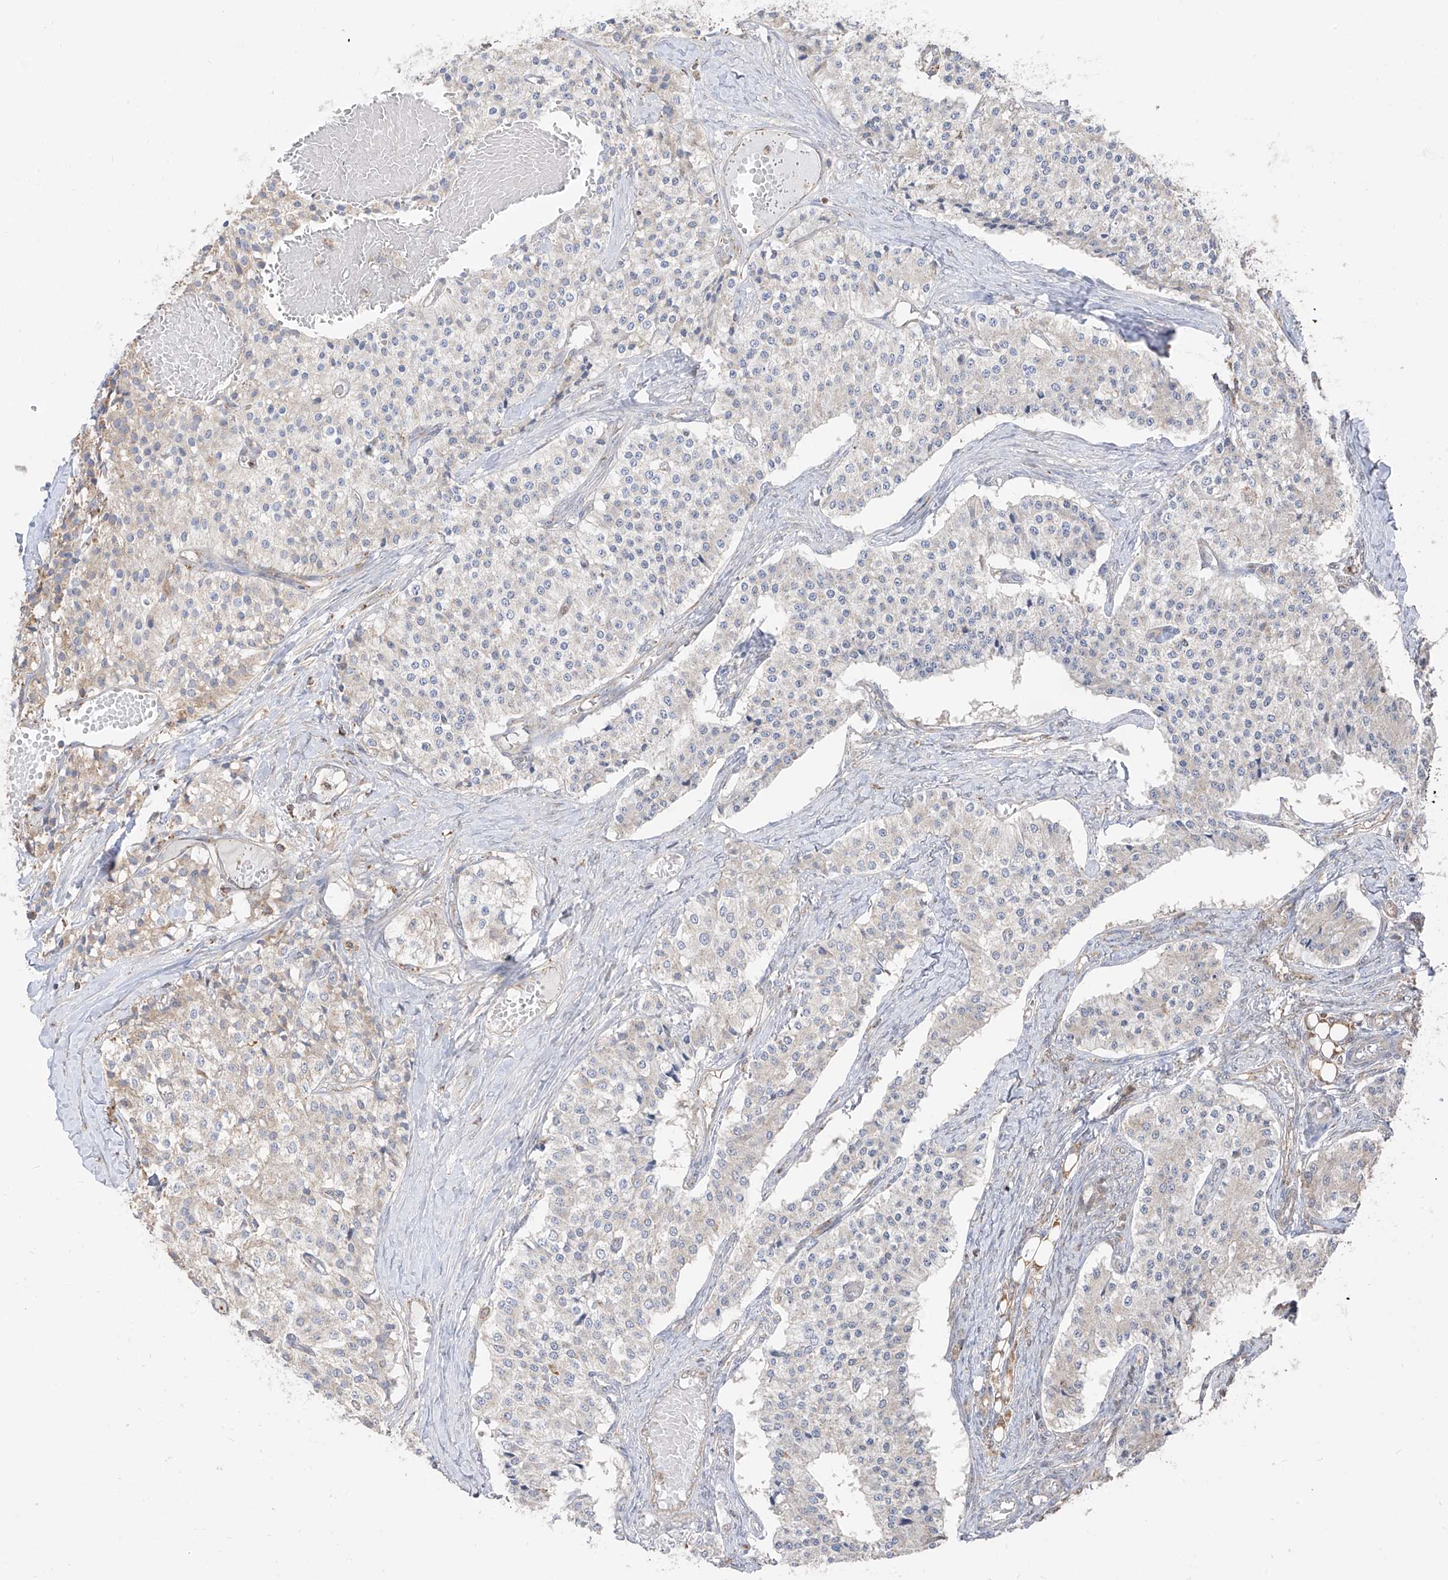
{"staining": {"intensity": "weak", "quantity": "<25%", "location": "cytoplasmic/membranous"}, "tissue": "carcinoid", "cell_type": "Tumor cells", "image_type": "cancer", "snomed": [{"axis": "morphology", "description": "Carcinoid, malignant, NOS"}, {"axis": "topography", "description": "Colon"}], "caption": "An image of human carcinoid is negative for staining in tumor cells.", "gene": "ETHE1", "patient": {"sex": "female", "age": 52}}